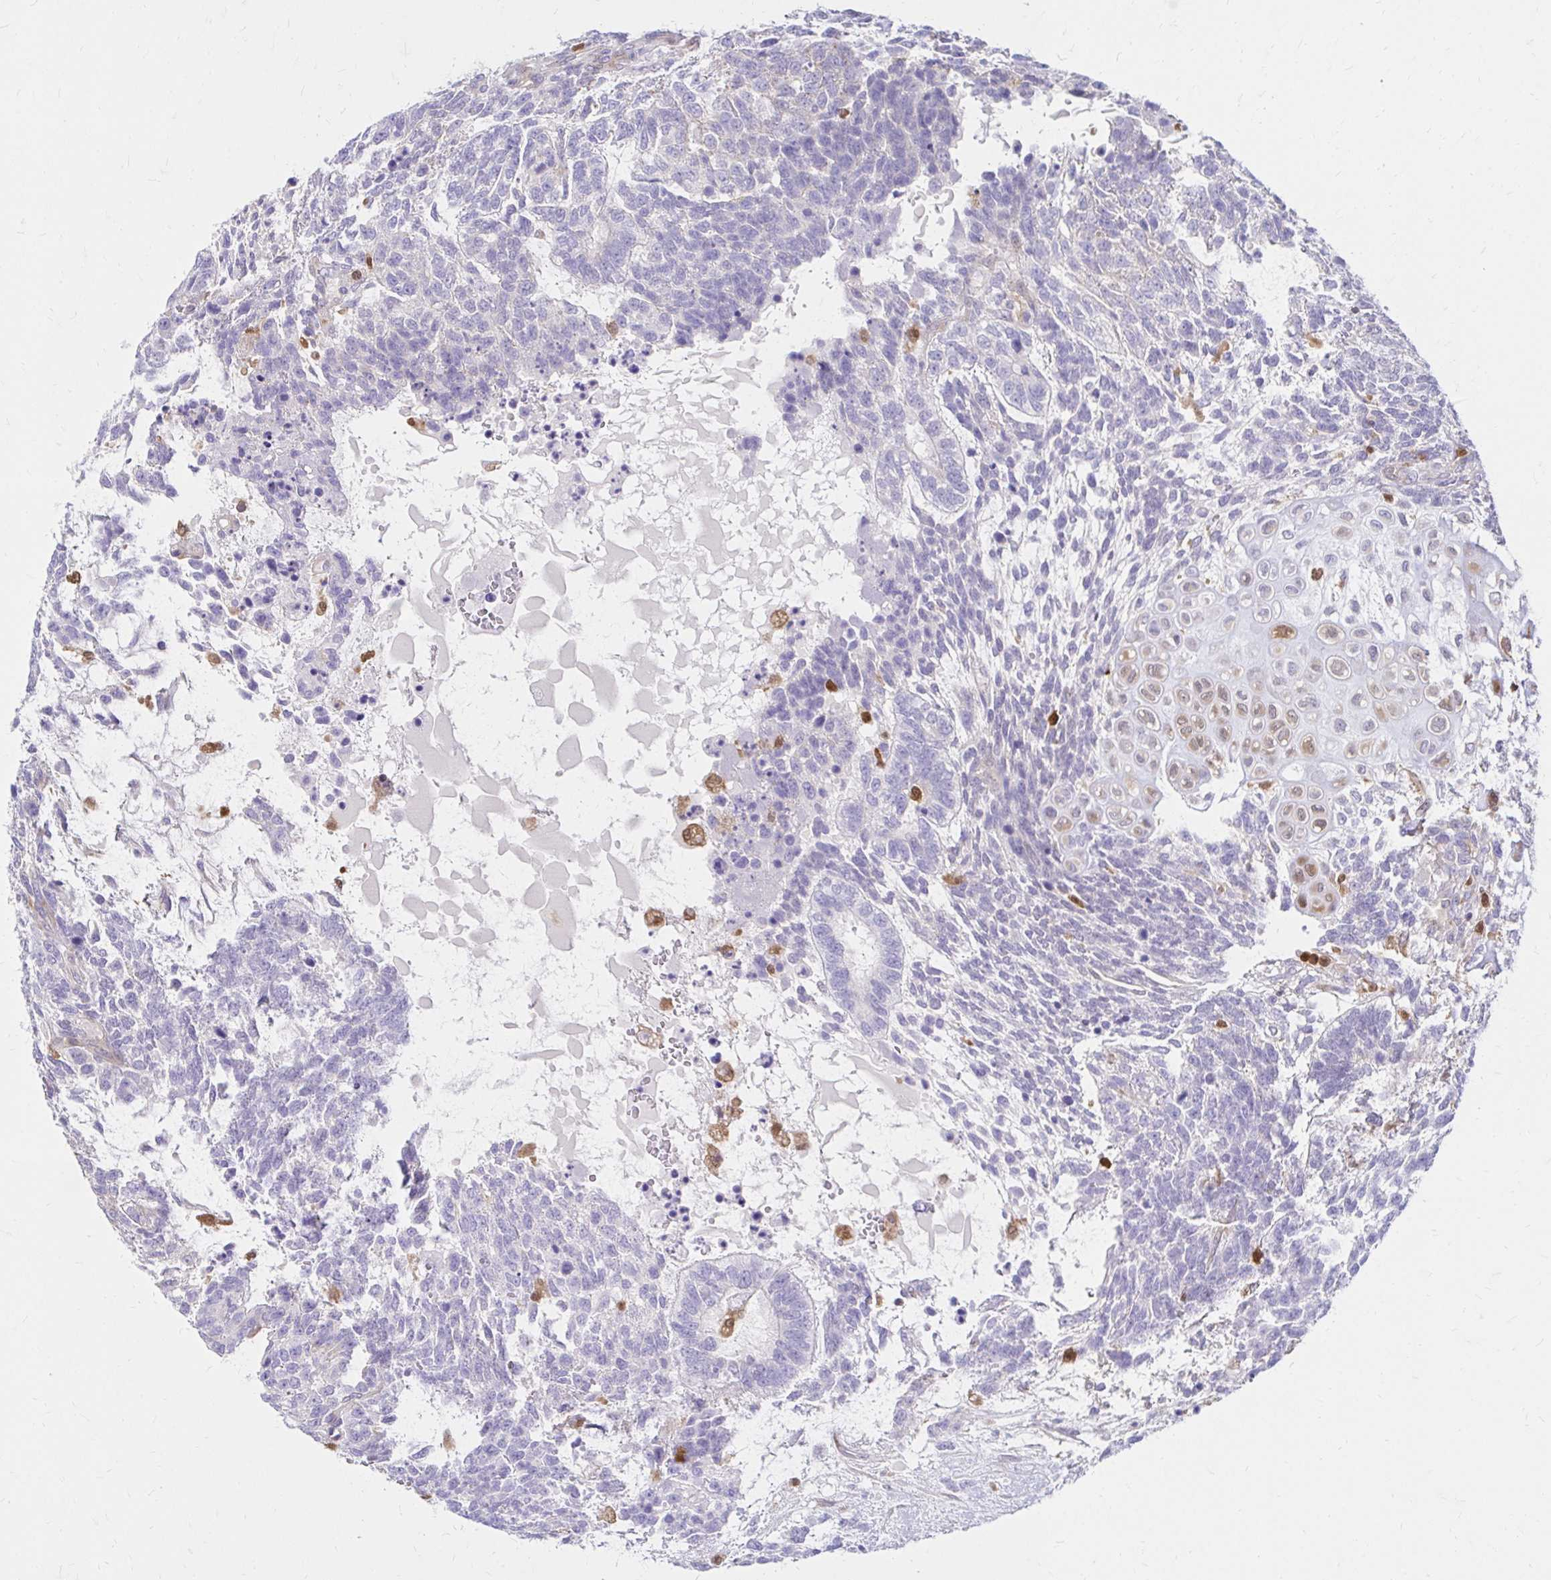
{"staining": {"intensity": "negative", "quantity": "none", "location": "none"}, "tissue": "testis cancer", "cell_type": "Tumor cells", "image_type": "cancer", "snomed": [{"axis": "morphology", "description": "Carcinoma, Embryonal, NOS"}, {"axis": "topography", "description": "Testis"}], "caption": "High magnification brightfield microscopy of testis embryonal carcinoma stained with DAB (3,3'-diaminobenzidine) (brown) and counterstained with hematoxylin (blue): tumor cells show no significant staining.", "gene": "PYCARD", "patient": {"sex": "male", "age": 23}}